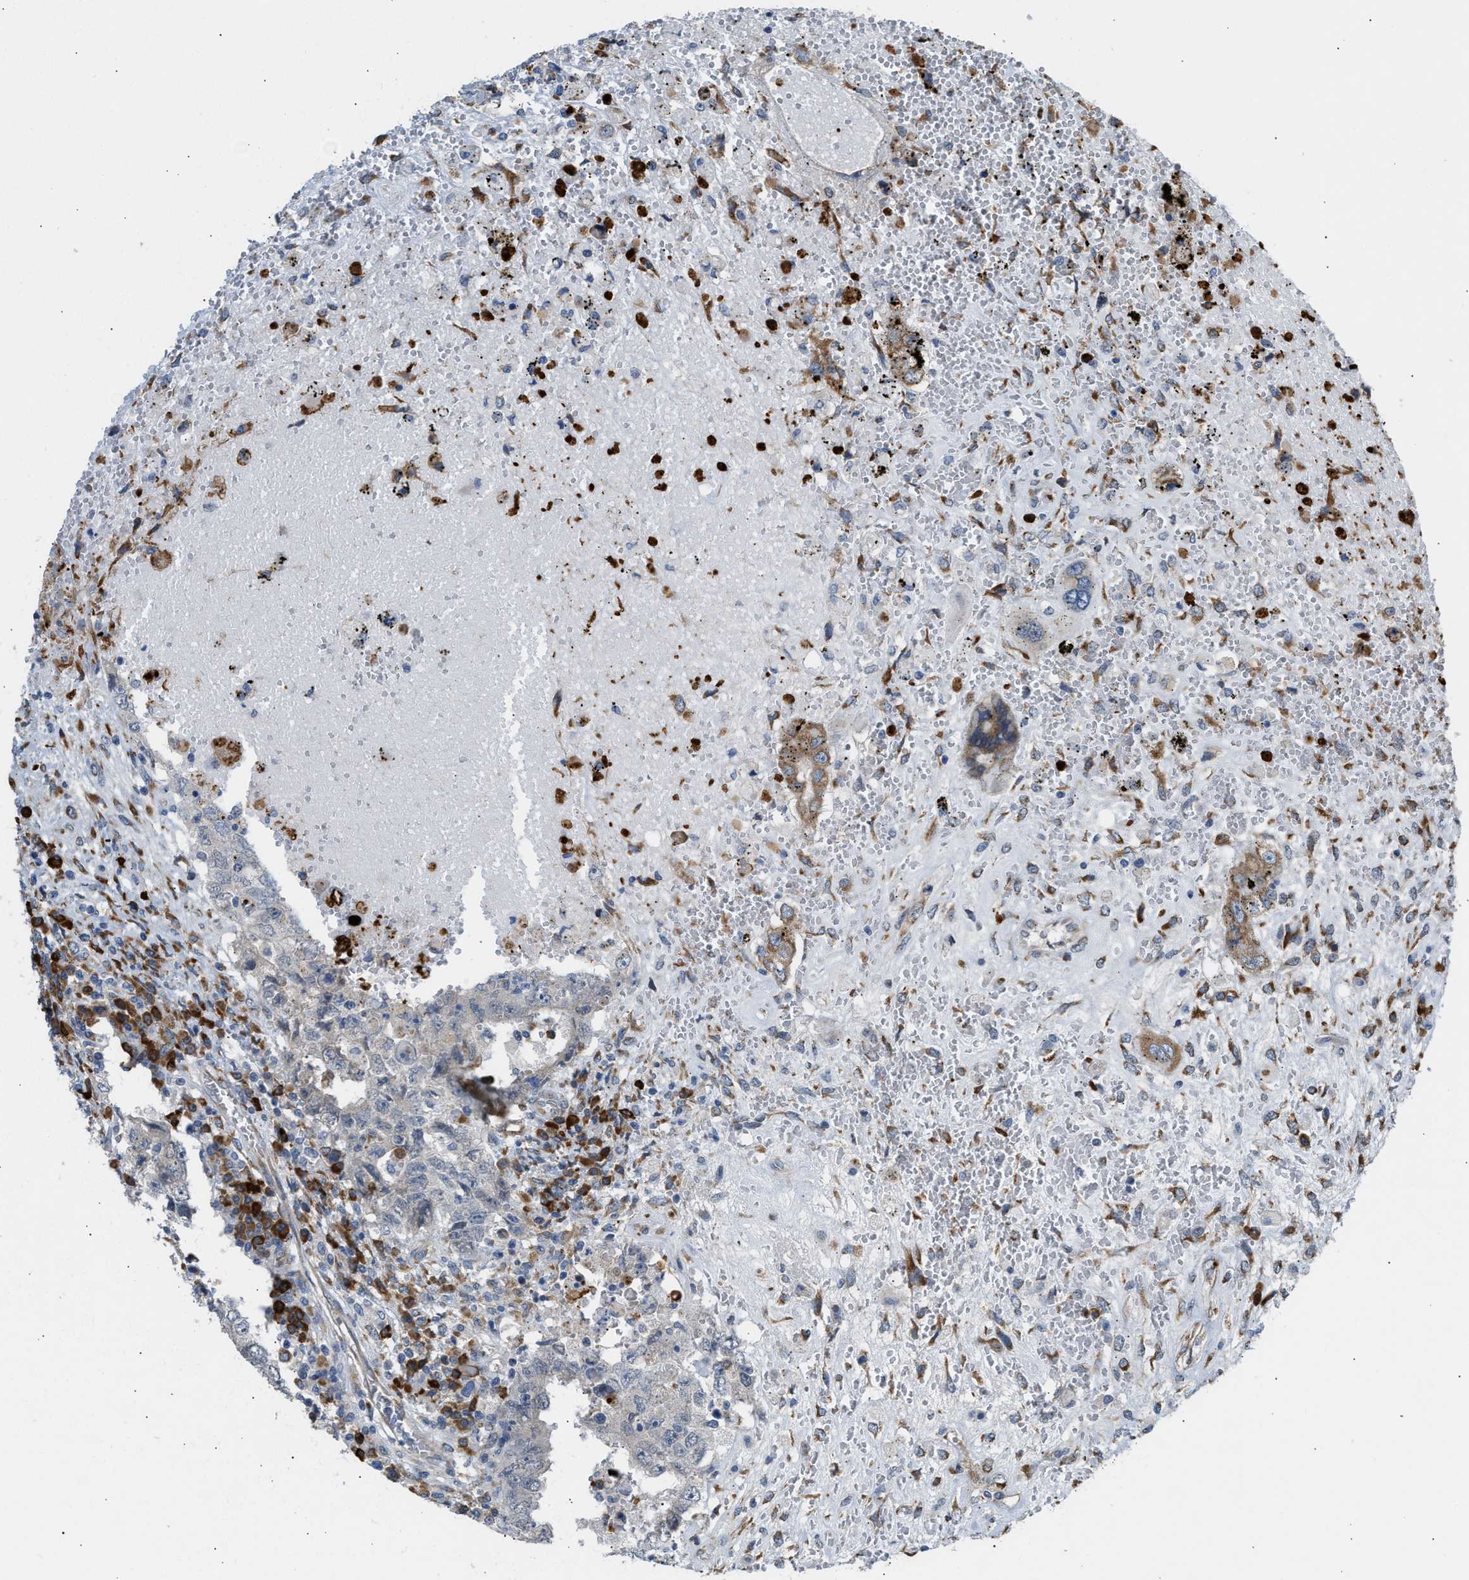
{"staining": {"intensity": "moderate", "quantity": "<25%", "location": "cytoplasmic/membranous"}, "tissue": "testis cancer", "cell_type": "Tumor cells", "image_type": "cancer", "snomed": [{"axis": "morphology", "description": "Carcinoma, Embryonal, NOS"}, {"axis": "topography", "description": "Testis"}], "caption": "A brown stain labels moderate cytoplasmic/membranous staining of a protein in human embryonal carcinoma (testis) tumor cells.", "gene": "KCNC2", "patient": {"sex": "male", "age": 26}}